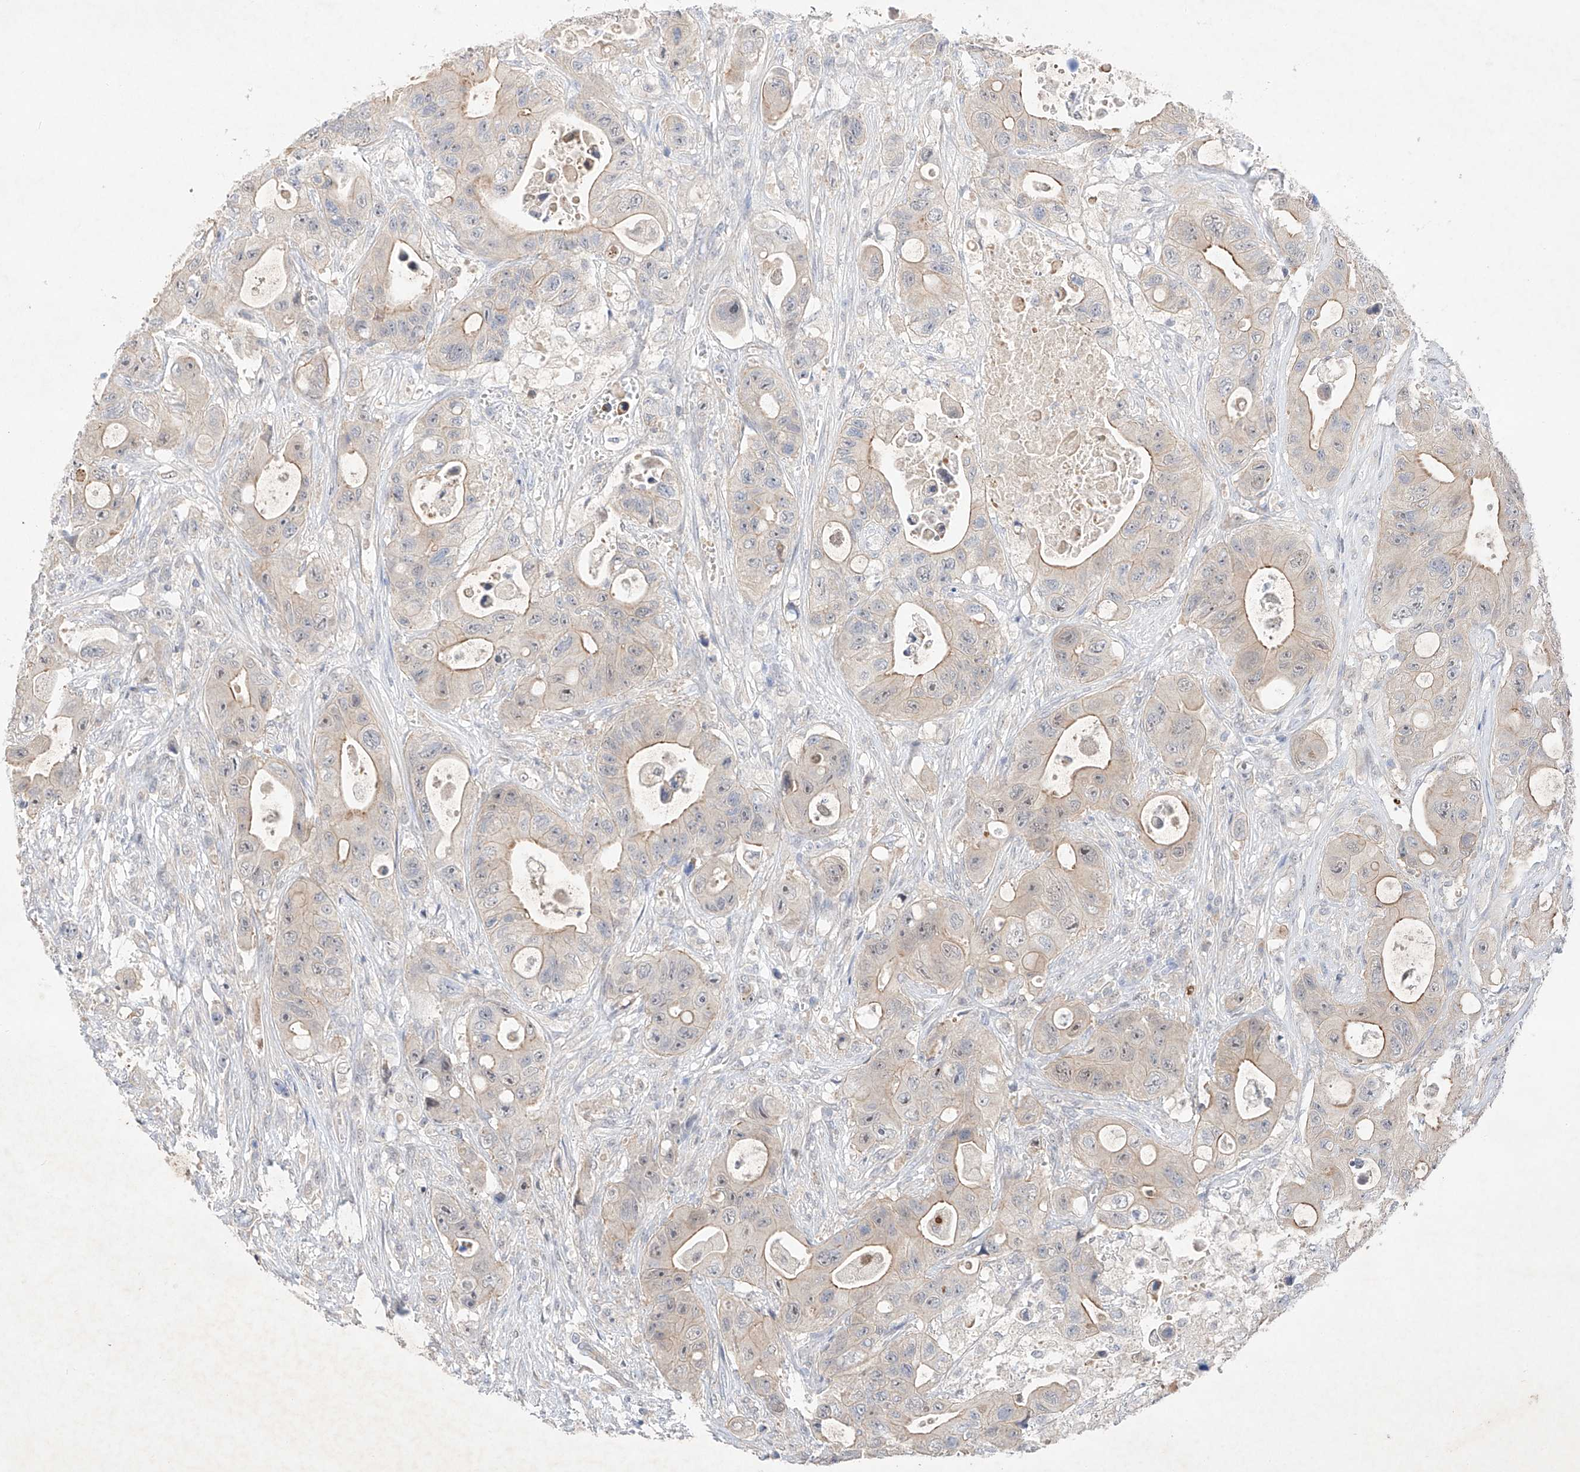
{"staining": {"intensity": "moderate", "quantity": "<25%", "location": "cytoplasmic/membranous"}, "tissue": "colorectal cancer", "cell_type": "Tumor cells", "image_type": "cancer", "snomed": [{"axis": "morphology", "description": "Adenocarcinoma, NOS"}, {"axis": "topography", "description": "Colon"}], "caption": "This is an image of IHC staining of colorectal cancer, which shows moderate expression in the cytoplasmic/membranous of tumor cells.", "gene": "IL22RA2", "patient": {"sex": "female", "age": 46}}